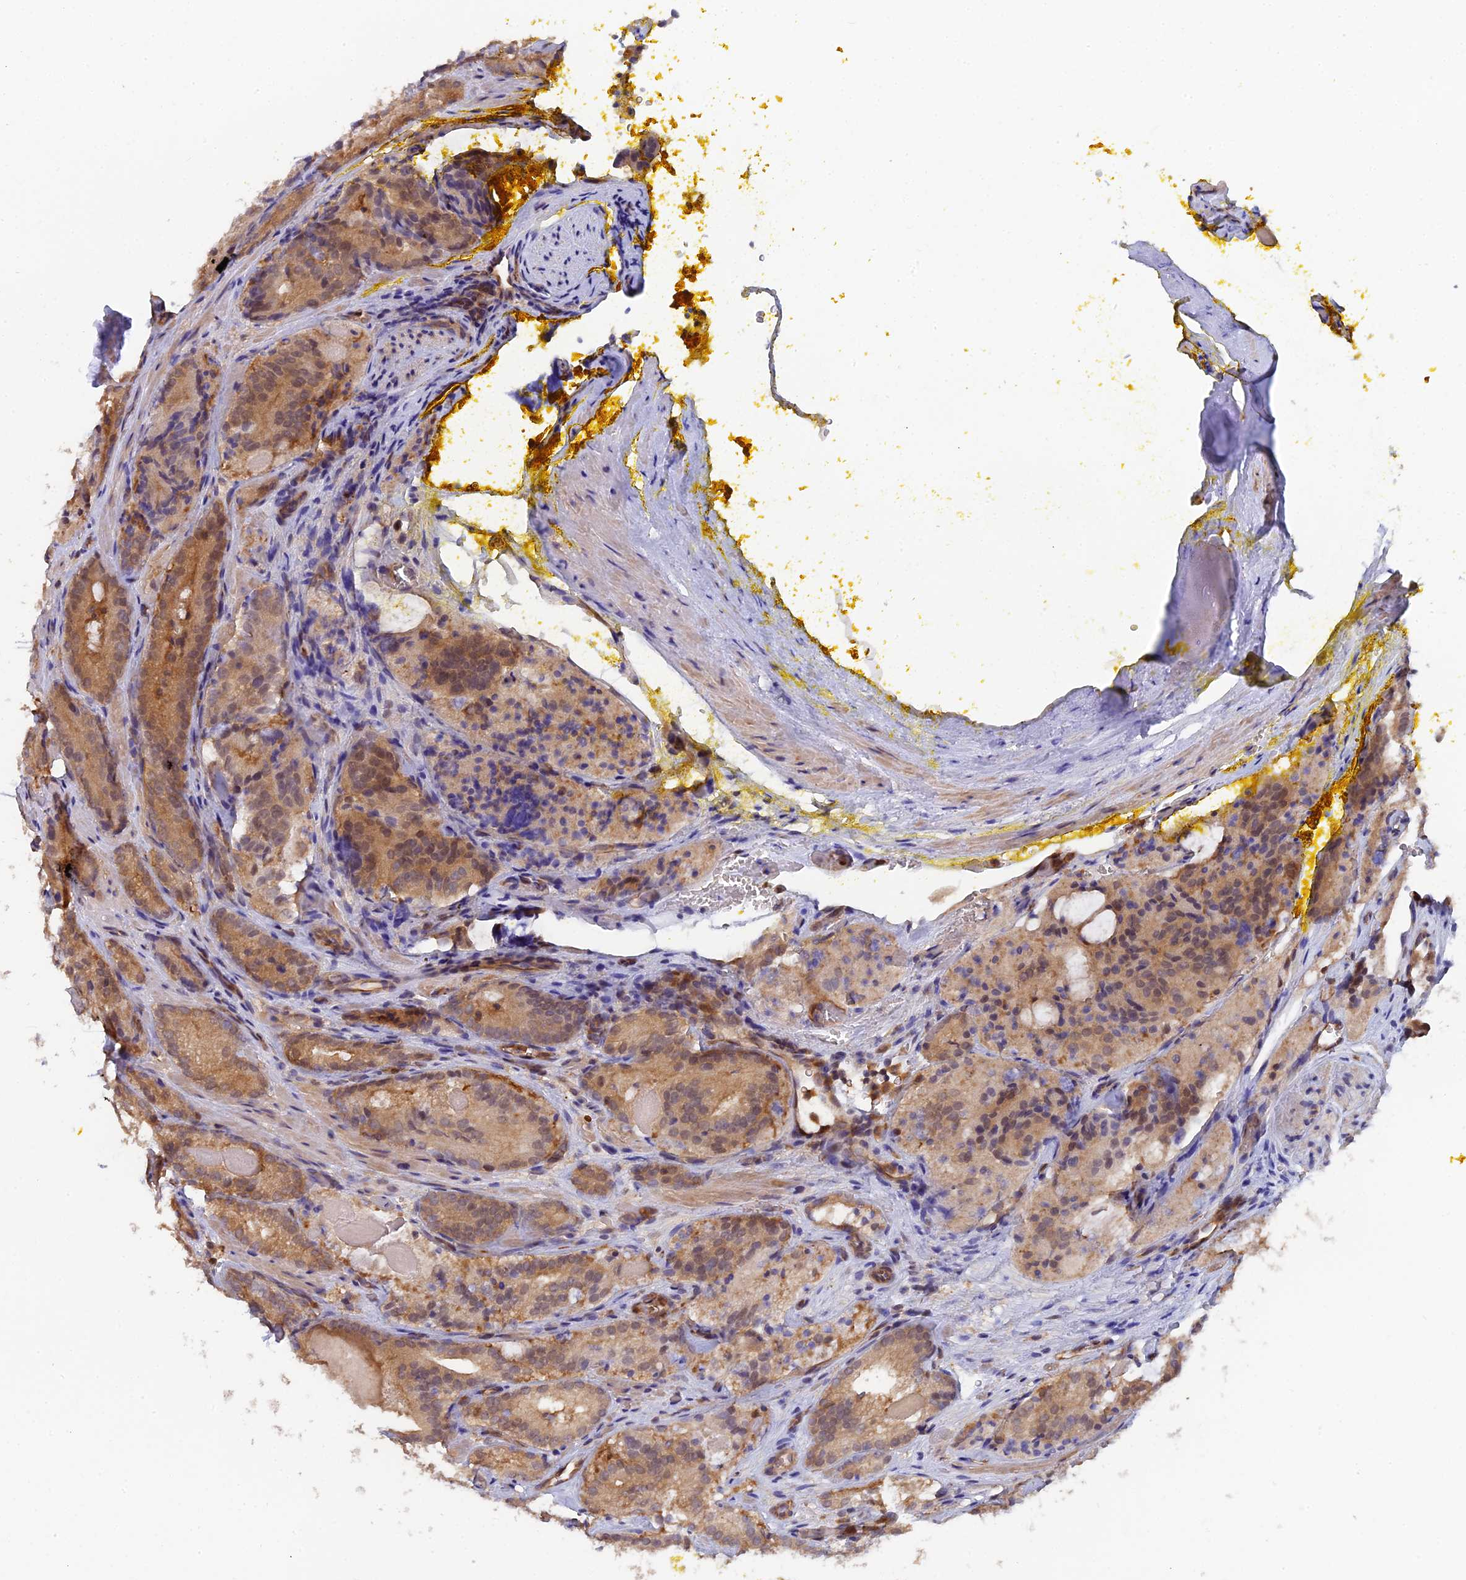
{"staining": {"intensity": "moderate", "quantity": "25%-75%", "location": "cytoplasmic/membranous"}, "tissue": "prostate cancer", "cell_type": "Tumor cells", "image_type": "cancer", "snomed": [{"axis": "morphology", "description": "Adenocarcinoma, High grade"}, {"axis": "topography", "description": "Prostate"}], "caption": "Human prostate cancer stained with a brown dye shows moderate cytoplasmic/membranous positive expression in about 25%-75% of tumor cells.", "gene": "FAM118B", "patient": {"sex": "male", "age": 57}}